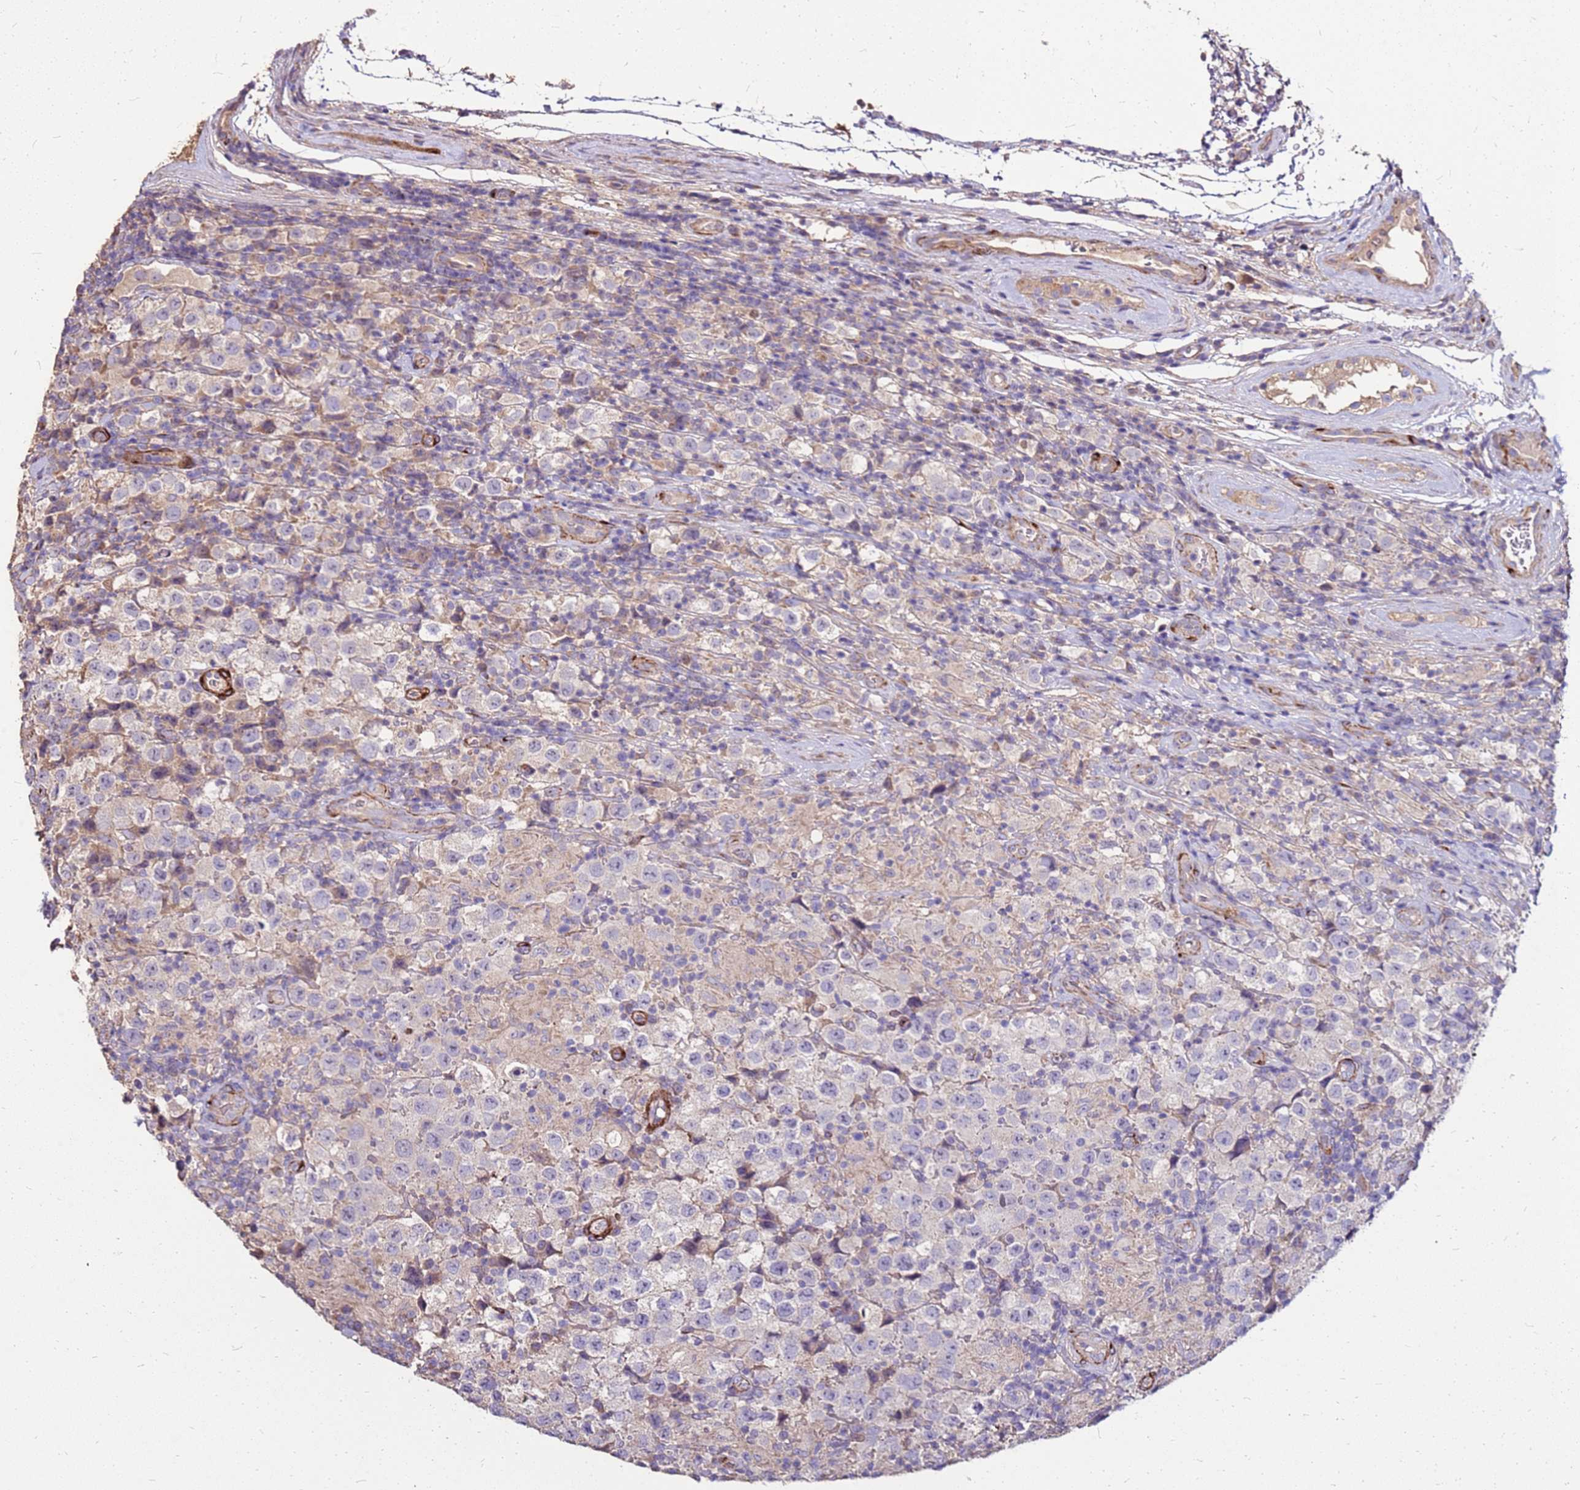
{"staining": {"intensity": "negative", "quantity": "none", "location": "none"}, "tissue": "testis cancer", "cell_type": "Tumor cells", "image_type": "cancer", "snomed": [{"axis": "morphology", "description": "Seminoma, NOS"}, {"axis": "morphology", "description": "Carcinoma, Embryonal, NOS"}, {"axis": "topography", "description": "Testis"}], "caption": "Immunohistochemistry image of human testis cancer (embryonal carcinoma) stained for a protein (brown), which shows no staining in tumor cells. (IHC, brightfield microscopy, high magnification).", "gene": "EXD3", "patient": {"sex": "male", "age": 41}}